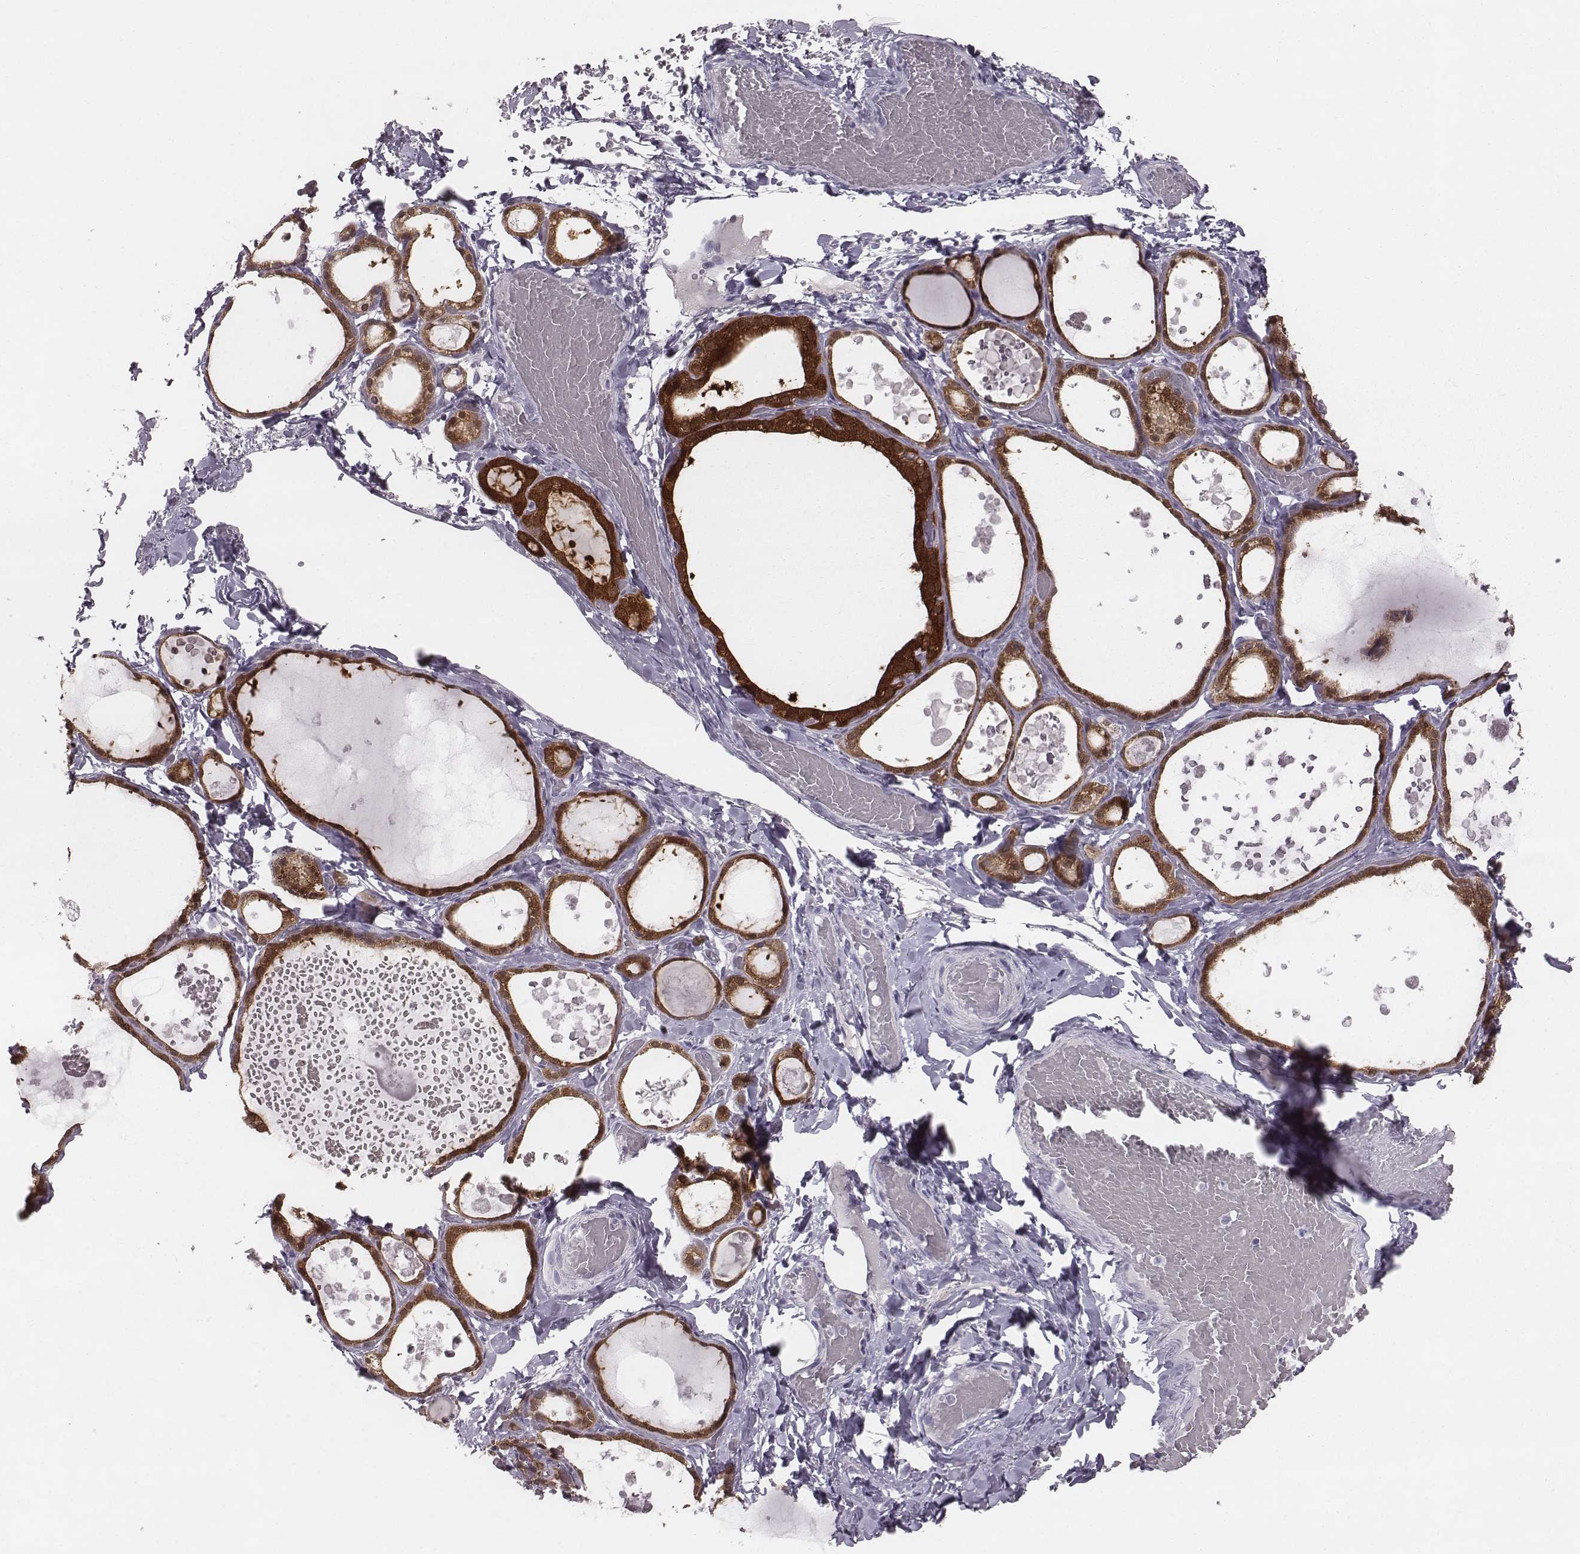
{"staining": {"intensity": "strong", "quantity": ">75%", "location": "cytoplasmic/membranous,nuclear"}, "tissue": "thyroid gland", "cell_type": "Glandular cells", "image_type": "normal", "snomed": [{"axis": "morphology", "description": "Normal tissue, NOS"}, {"axis": "topography", "description": "Thyroid gland"}], "caption": "A high amount of strong cytoplasmic/membranous,nuclear staining is identified in approximately >75% of glandular cells in benign thyroid gland.", "gene": "ENSG00000284762", "patient": {"sex": "female", "age": 56}}